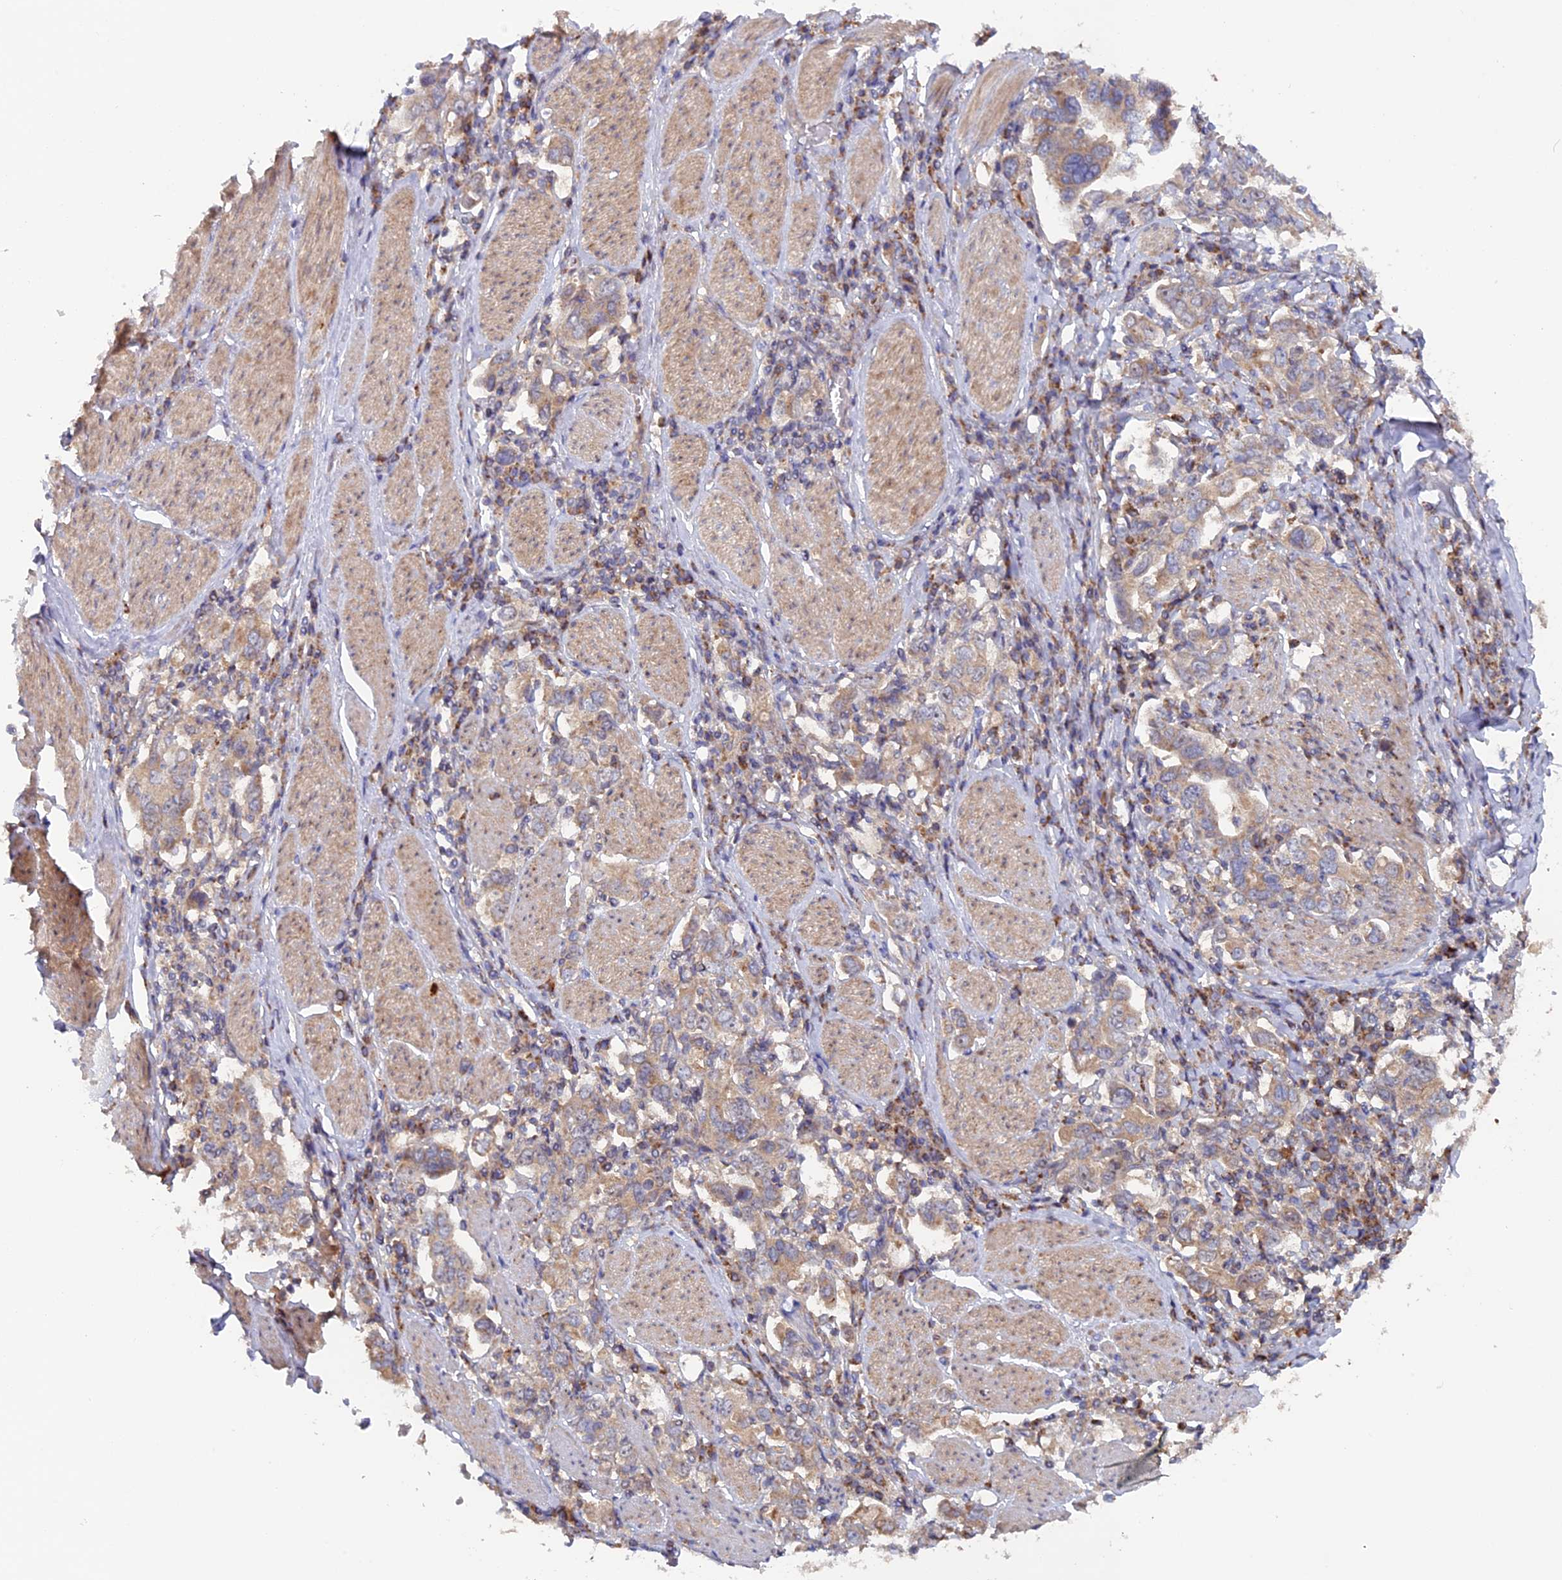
{"staining": {"intensity": "weak", "quantity": ">75%", "location": "cytoplasmic/membranous"}, "tissue": "stomach cancer", "cell_type": "Tumor cells", "image_type": "cancer", "snomed": [{"axis": "morphology", "description": "Adenocarcinoma, NOS"}, {"axis": "topography", "description": "Stomach, upper"}], "caption": "This photomicrograph exhibits immunohistochemistry staining of stomach cancer, with low weak cytoplasmic/membranous expression in about >75% of tumor cells.", "gene": "FERMT1", "patient": {"sex": "male", "age": 62}}